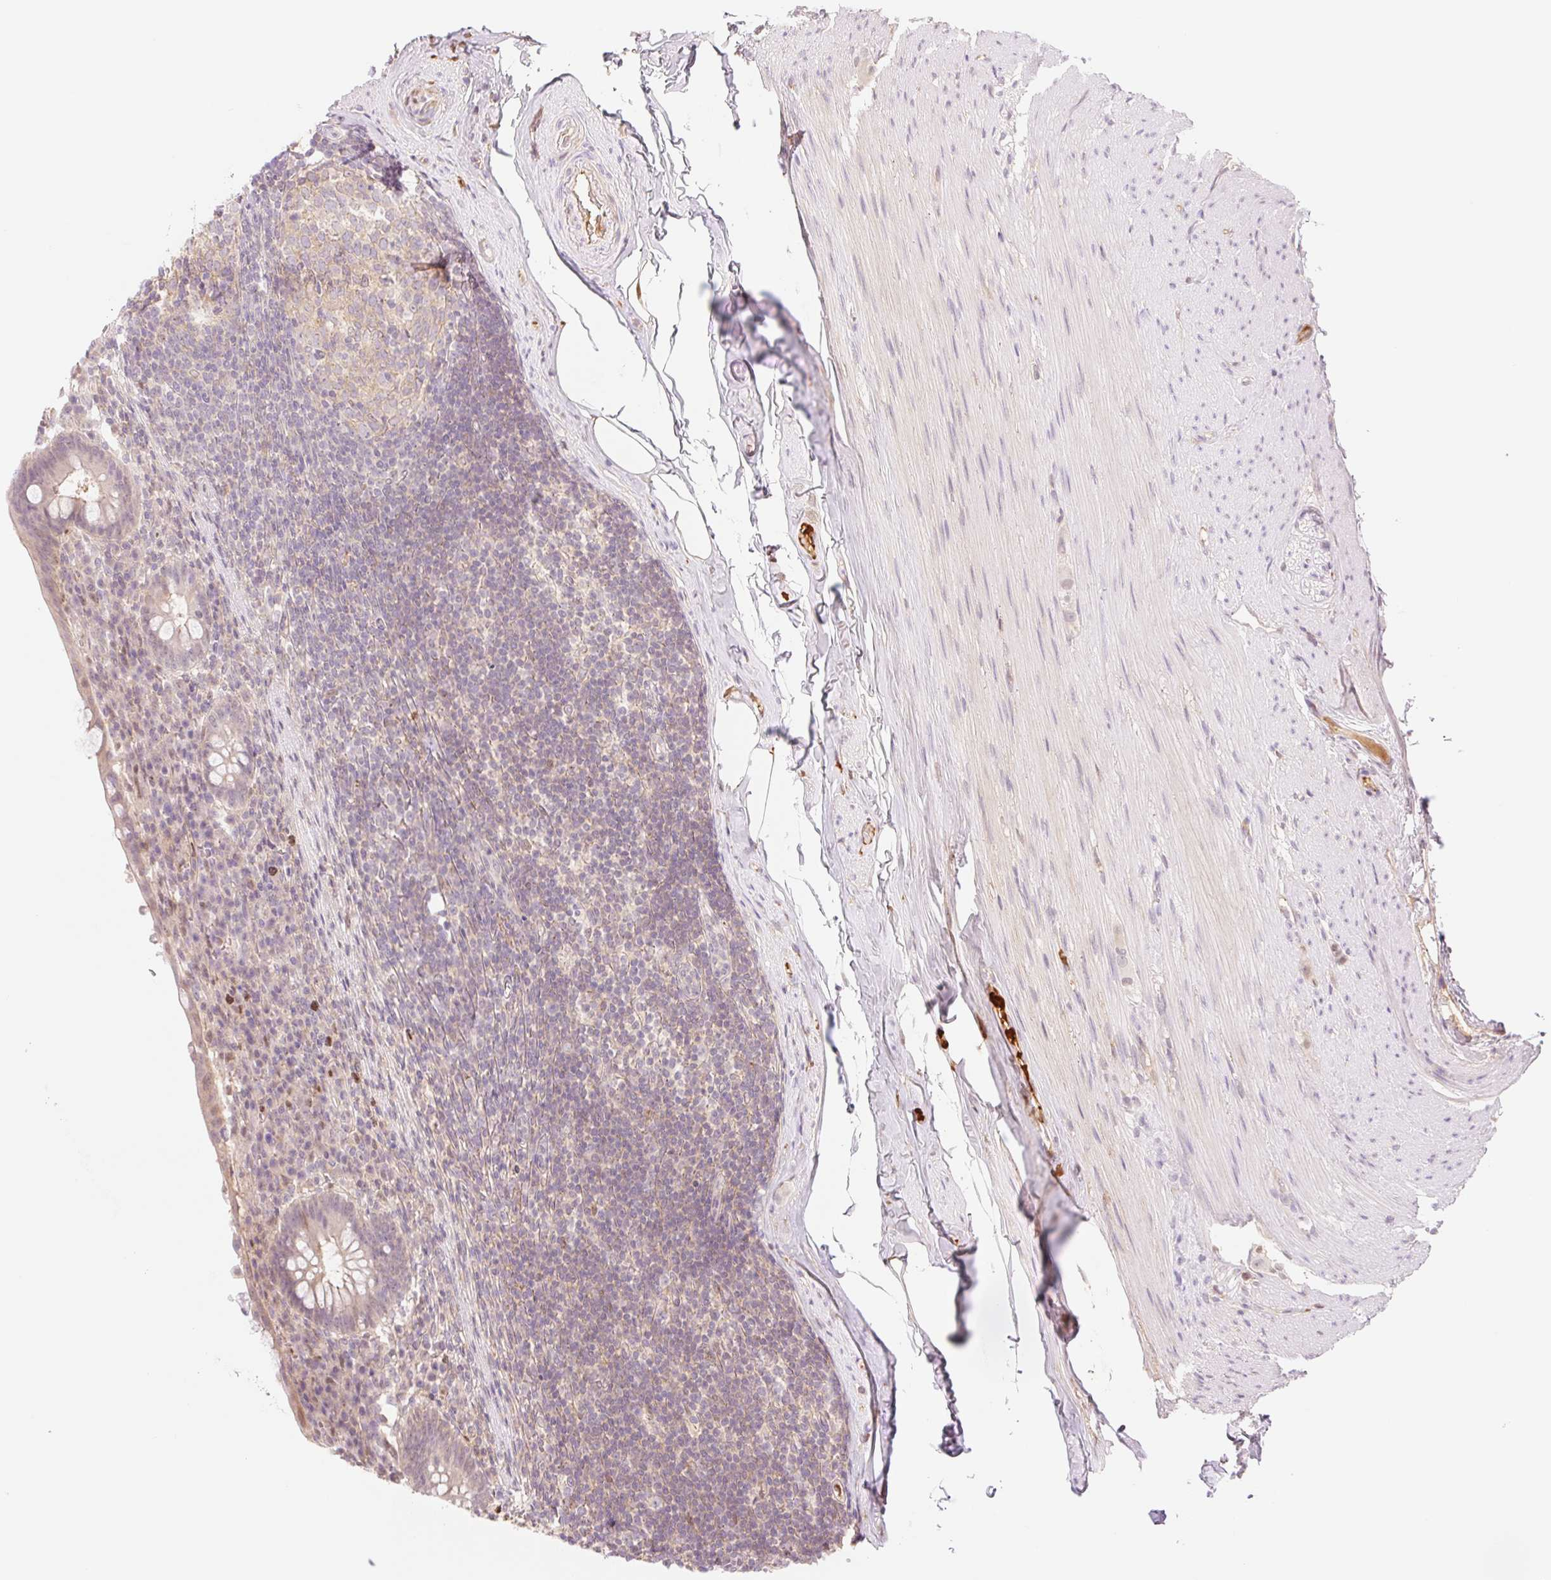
{"staining": {"intensity": "weak", "quantity": "25%-75%", "location": "cytoplasmic/membranous"}, "tissue": "appendix", "cell_type": "Glandular cells", "image_type": "normal", "snomed": [{"axis": "morphology", "description": "Normal tissue, NOS"}, {"axis": "topography", "description": "Appendix"}], "caption": "Protein staining shows weak cytoplasmic/membranous staining in about 25%-75% of glandular cells in normal appendix. The protein of interest is shown in brown color, while the nuclei are stained blue.", "gene": "HEBP1", "patient": {"sex": "female", "age": 56}}